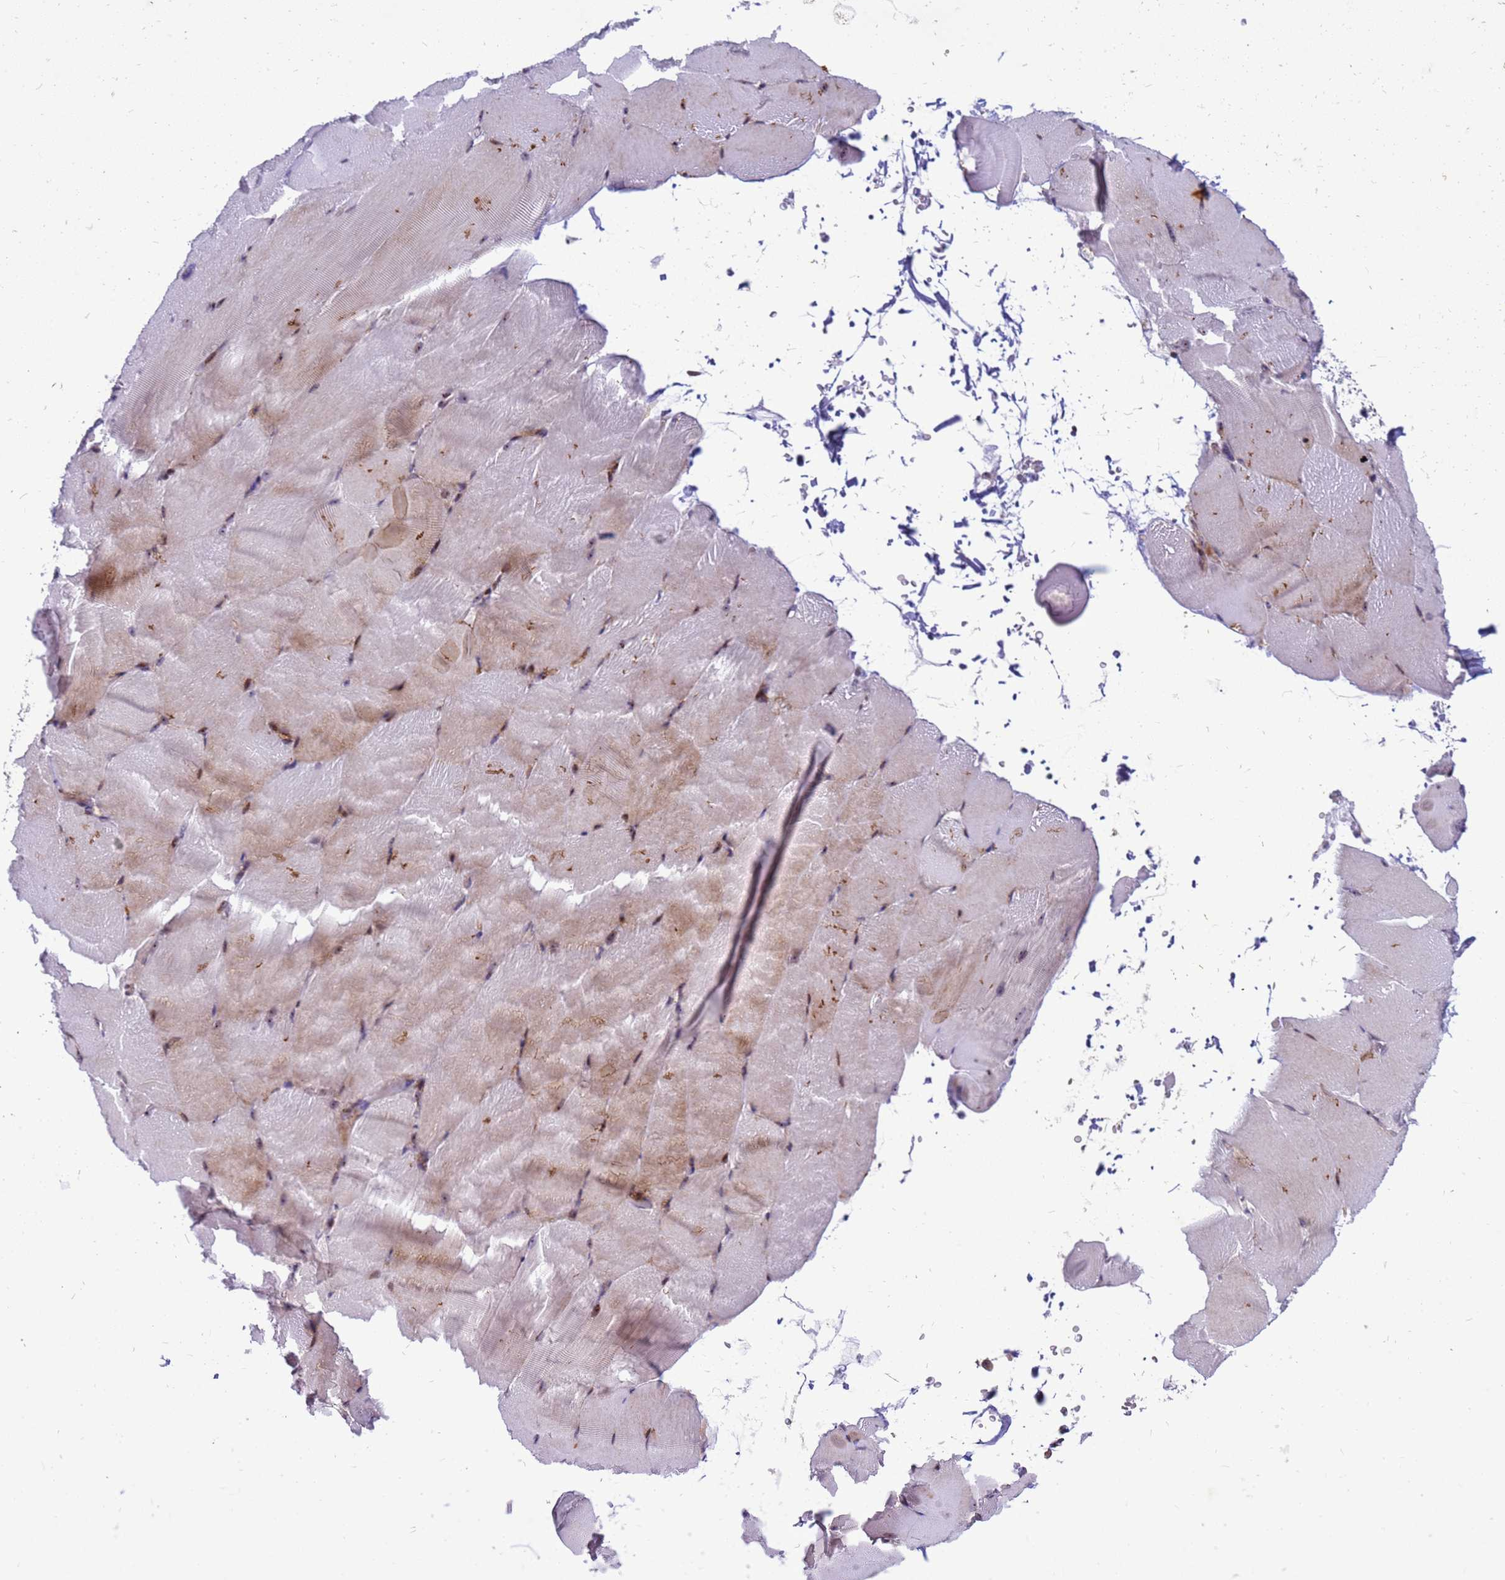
{"staining": {"intensity": "moderate", "quantity": "<25%", "location": "cytoplasmic/membranous,nuclear"}, "tissue": "skeletal muscle", "cell_type": "Myocytes", "image_type": "normal", "snomed": [{"axis": "morphology", "description": "Normal tissue, NOS"}, {"axis": "topography", "description": "Skeletal muscle"}, {"axis": "topography", "description": "Parathyroid gland"}], "caption": "The micrograph exhibits staining of benign skeletal muscle, revealing moderate cytoplasmic/membranous,nuclear protein staining (brown color) within myocytes. (IHC, brightfield microscopy, high magnification).", "gene": "RSPO1", "patient": {"sex": "female", "age": 37}}